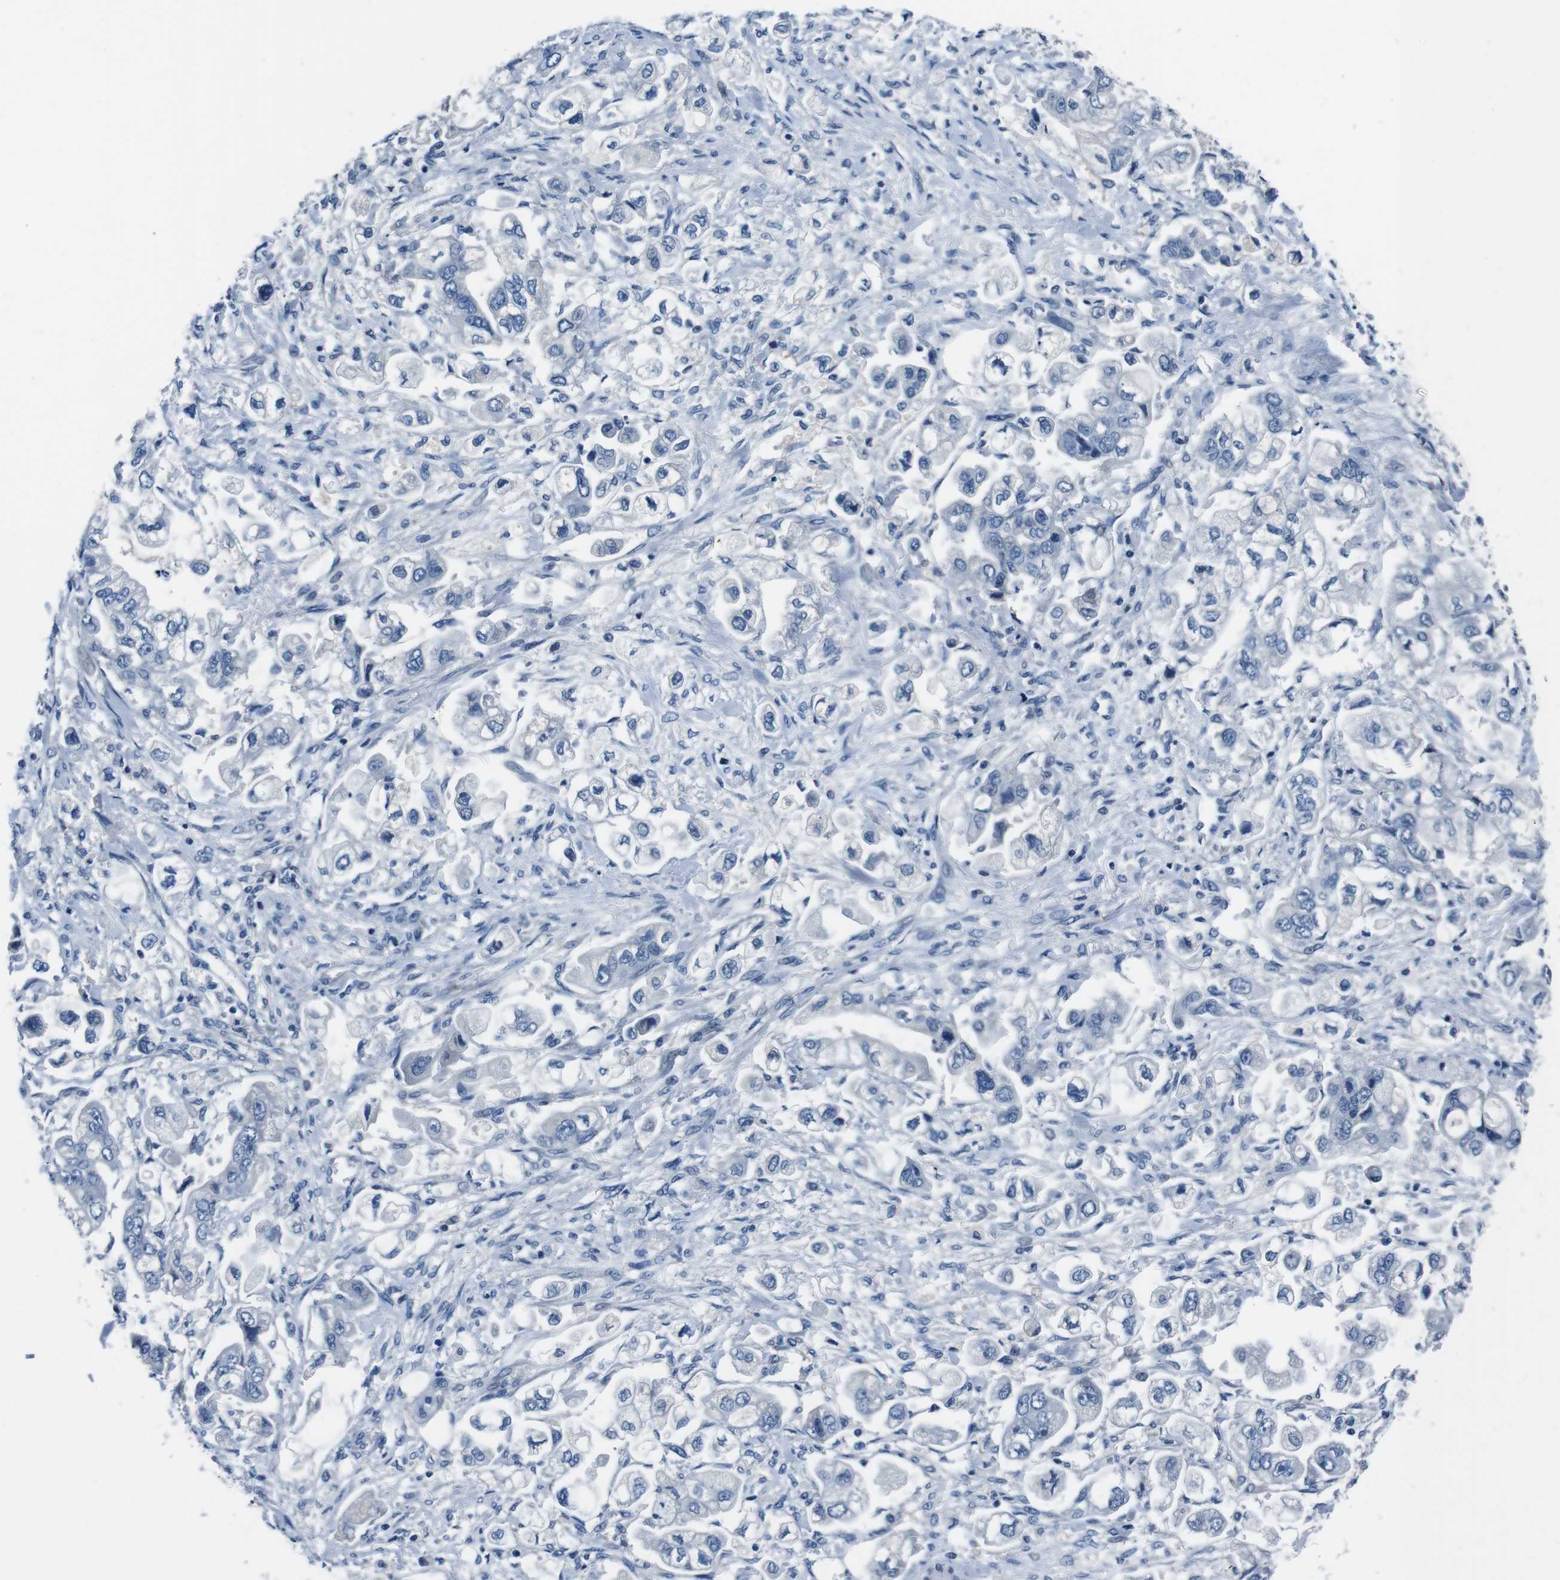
{"staining": {"intensity": "negative", "quantity": "none", "location": "none"}, "tissue": "stomach cancer", "cell_type": "Tumor cells", "image_type": "cancer", "snomed": [{"axis": "morphology", "description": "Normal tissue, NOS"}, {"axis": "morphology", "description": "Adenocarcinoma, NOS"}, {"axis": "topography", "description": "Stomach"}], "caption": "Immunohistochemistry (IHC) image of human stomach cancer stained for a protein (brown), which displays no expression in tumor cells.", "gene": "CASQ1", "patient": {"sex": "male", "age": 62}}